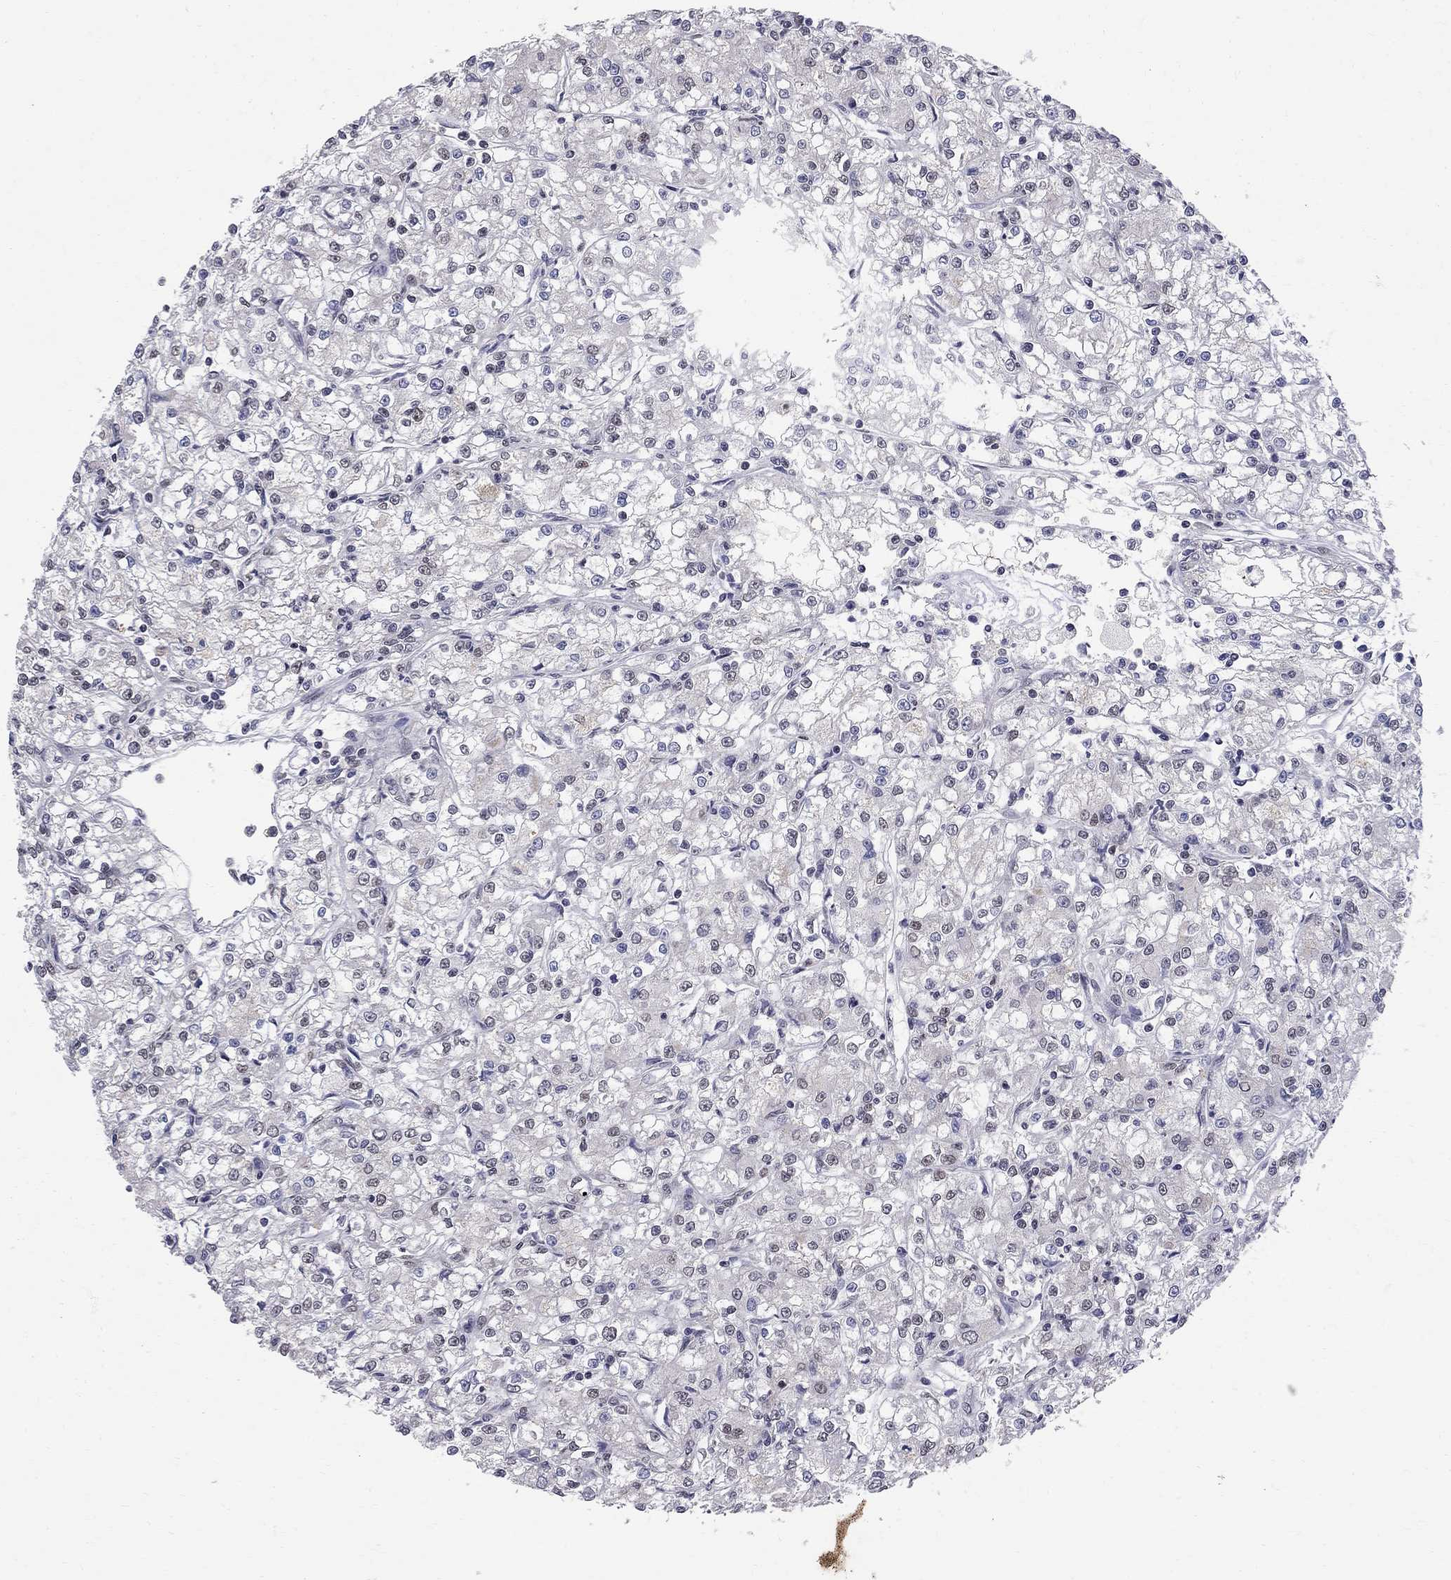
{"staining": {"intensity": "negative", "quantity": "none", "location": "none"}, "tissue": "renal cancer", "cell_type": "Tumor cells", "image_type": "cancer", "snomed": [{"axis": "morphology", "description": "Adenocarcinoma, NOS"}, {"axis": "topography", "description": "Kidney"}], "caption": "Immunohistochemical staining of renal adenocarcinoma exhibits no significant positivity in tumor cells.", "gene": "SAP30L", "patient": {"sex": "female", "age": 59}}